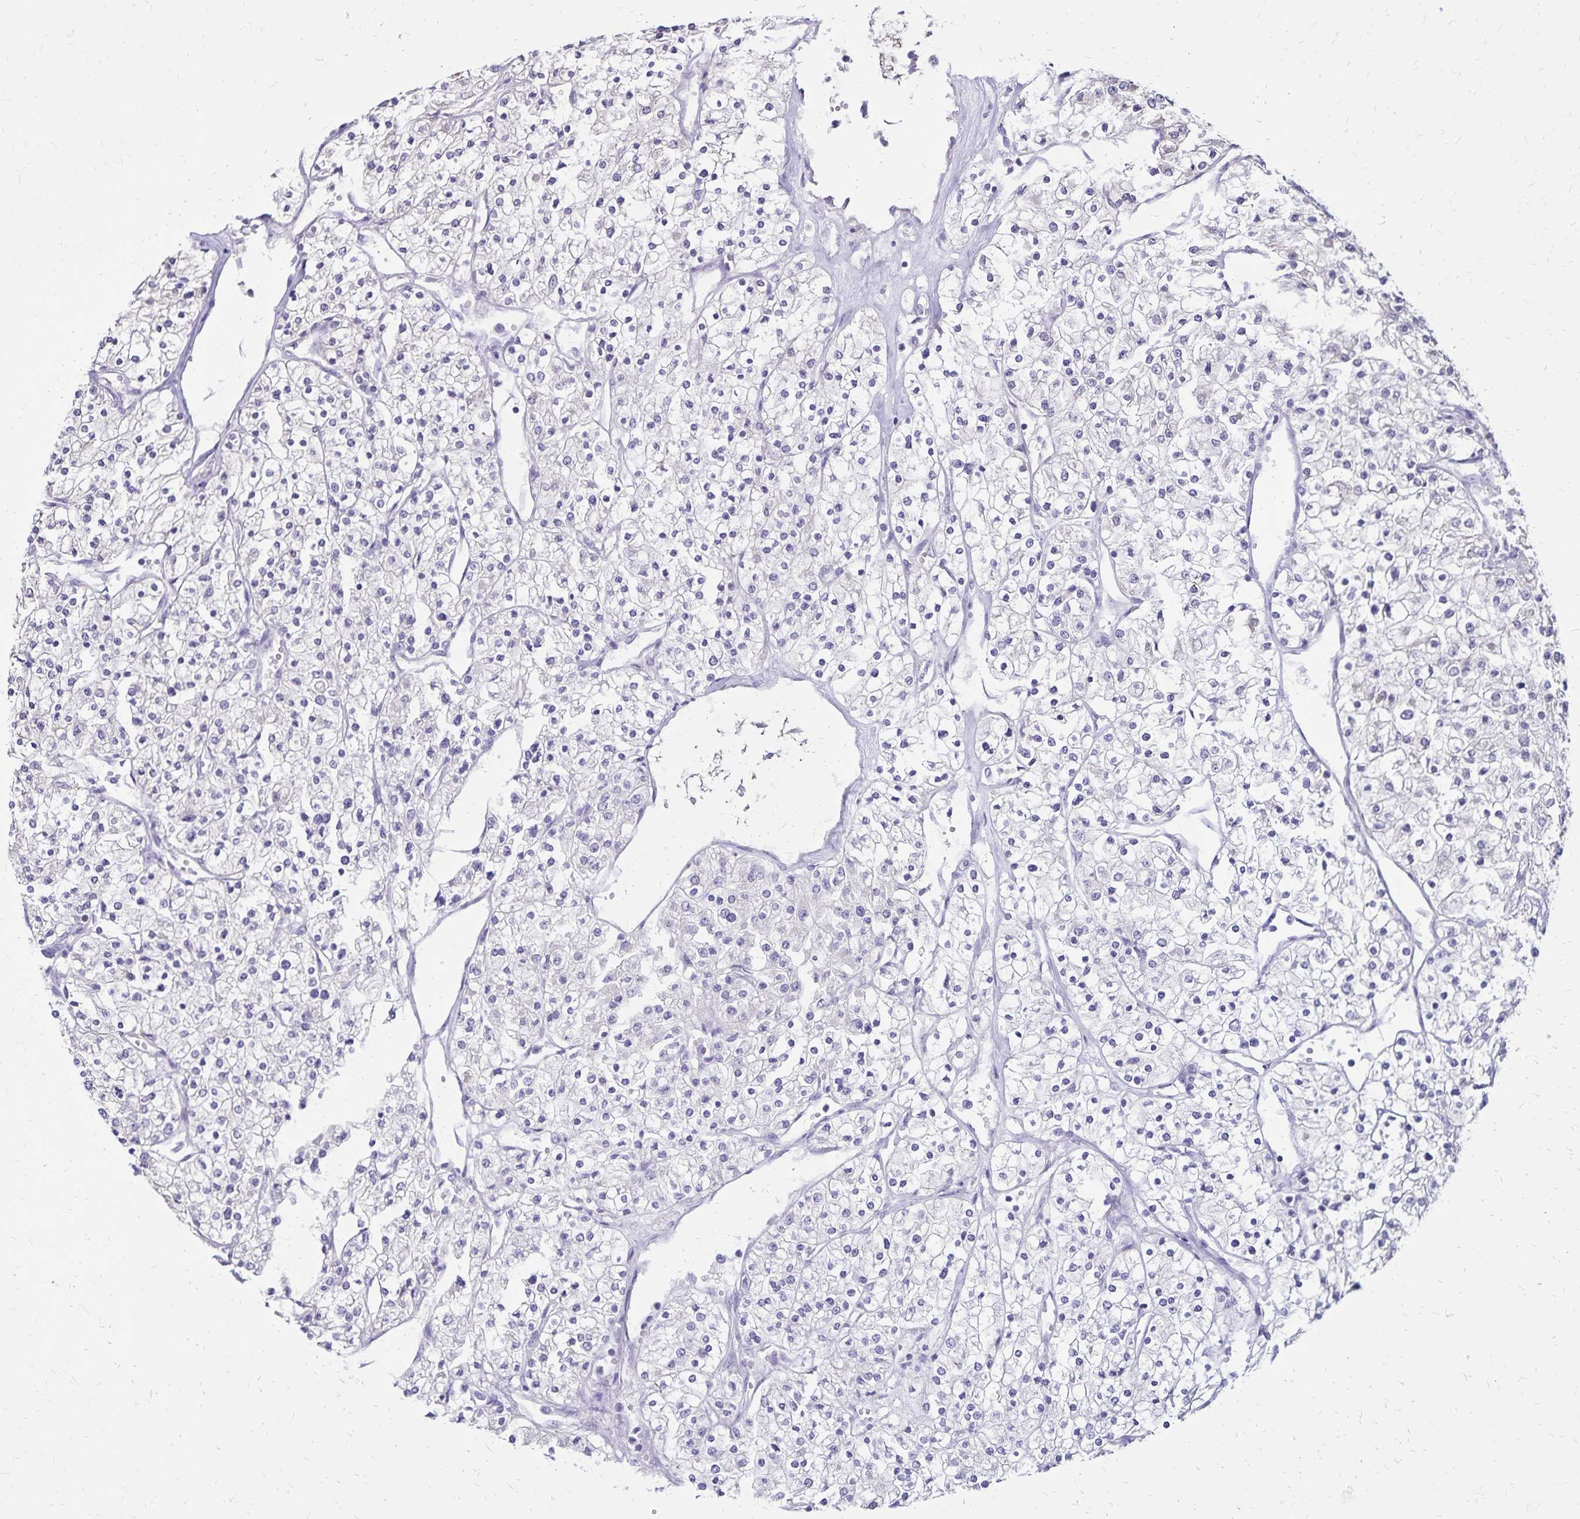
{"staining": {"intensity": "negative", "quantity": "none", "location": "none"}, "tissue": "renal cancer", "cell_type": "Tumor cells", "image_type": "cancer", "snomed": [{"axis": "morphology", "description": "Adenocarcinoma, NOS"}, {"axis": "topography", "description": "Kidney"}], "caption": "Tumor cells are negative for protein expression in human renal adenocarcinoma.", "gene": "SH3GL3", "patient": {"sex": "male", "age": 80}}